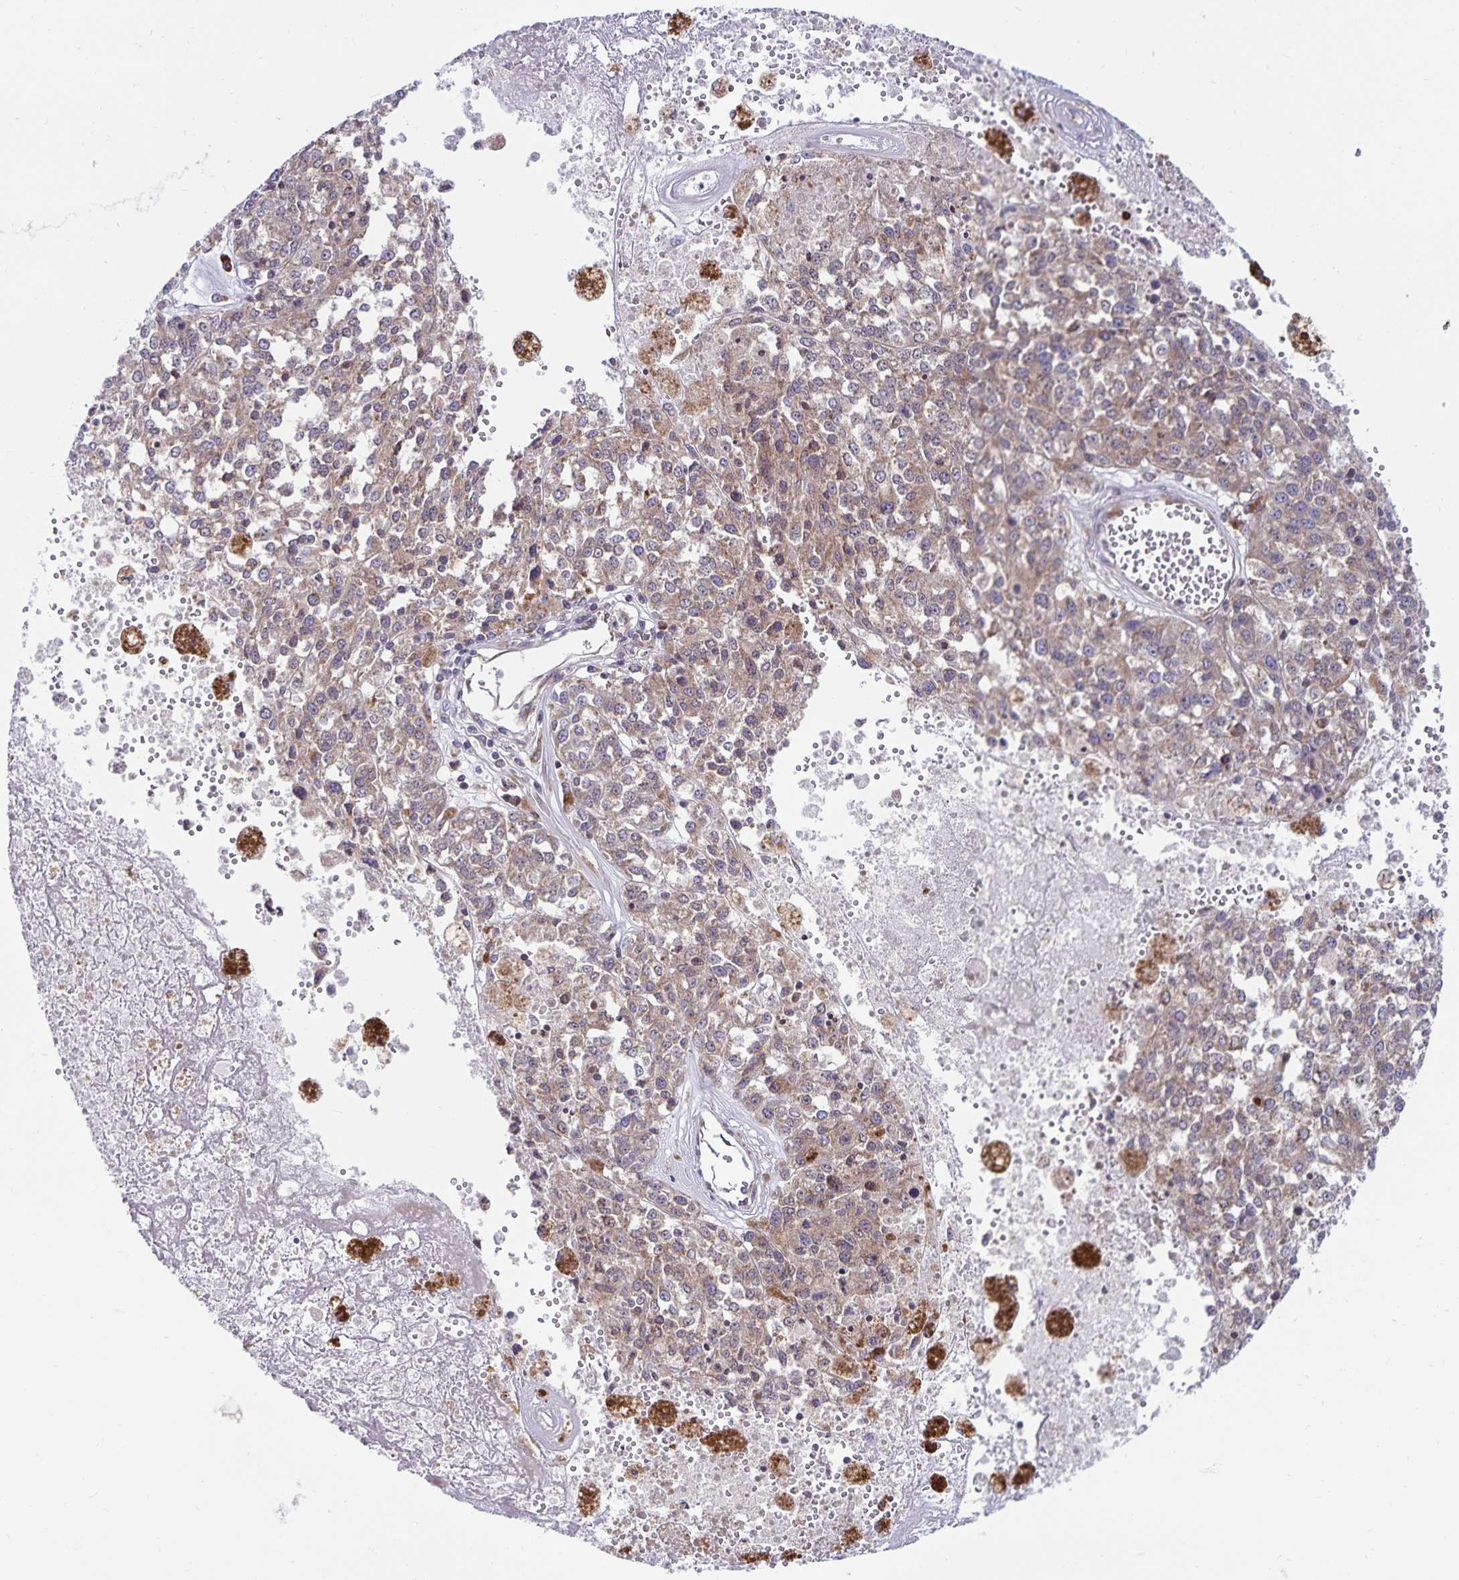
{"staining": {"intensity": "weak", "quantity": ">75%", "location": "cytoplasmic/membranous"}, "tissue": "melanoma", "cell_type": "Tumor cells", "image_type": "cancer", "snomed": [{"axis": "morphology", "description": "Malignant melanoma, Metastatic site"}, {"axis": "topography", "description": "Lymph node"}], "caption": "IHC image of human melanoma stained for a protein (brown), which displays low levels of weak cytoplasmic/membranous expression in approximately >75% of tumor cells.", "gene": "SEC62", "patient": {"sex": "female", "age": 64}}